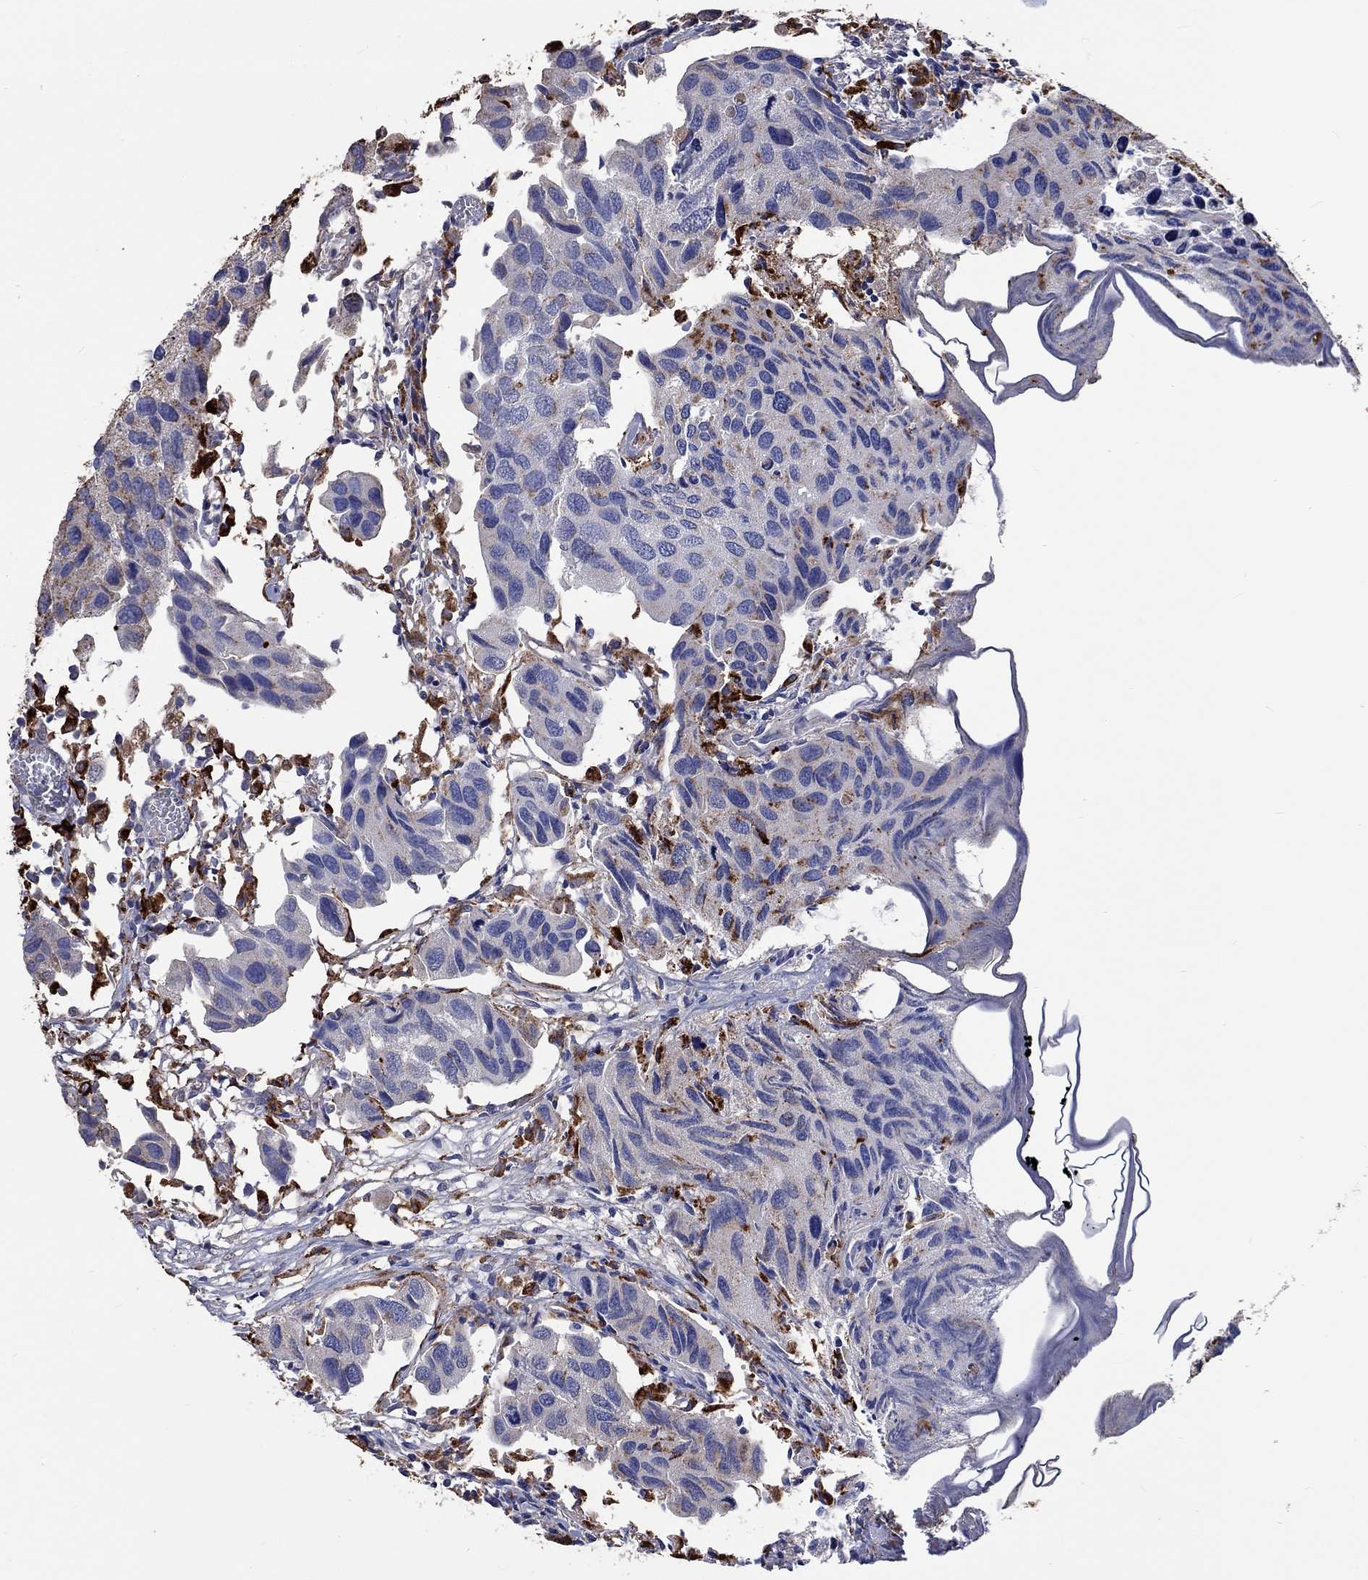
{"staining": {"intensity": "strong", "quantity": "<25%", "location": "cytoplasmic/membranous"}, "tissue": "urothelial cancer", "cell_type": "Tumor cells", "image_type": "cancer", "snomed": [{"axis": "morphology", "description": "Urothelial carcinoma, High grade"}, {"axis": "topography", "description": "Urinary bladder"}], "caption": "This is a micrograph of immunohistochemistry staining of urothelial carcinoma (high-grade), which shows strong staining in the cytoplasmic/membranous of tumor cells.", "gene": "CTSB", "patient": {"sex": "male", "age": 79}}